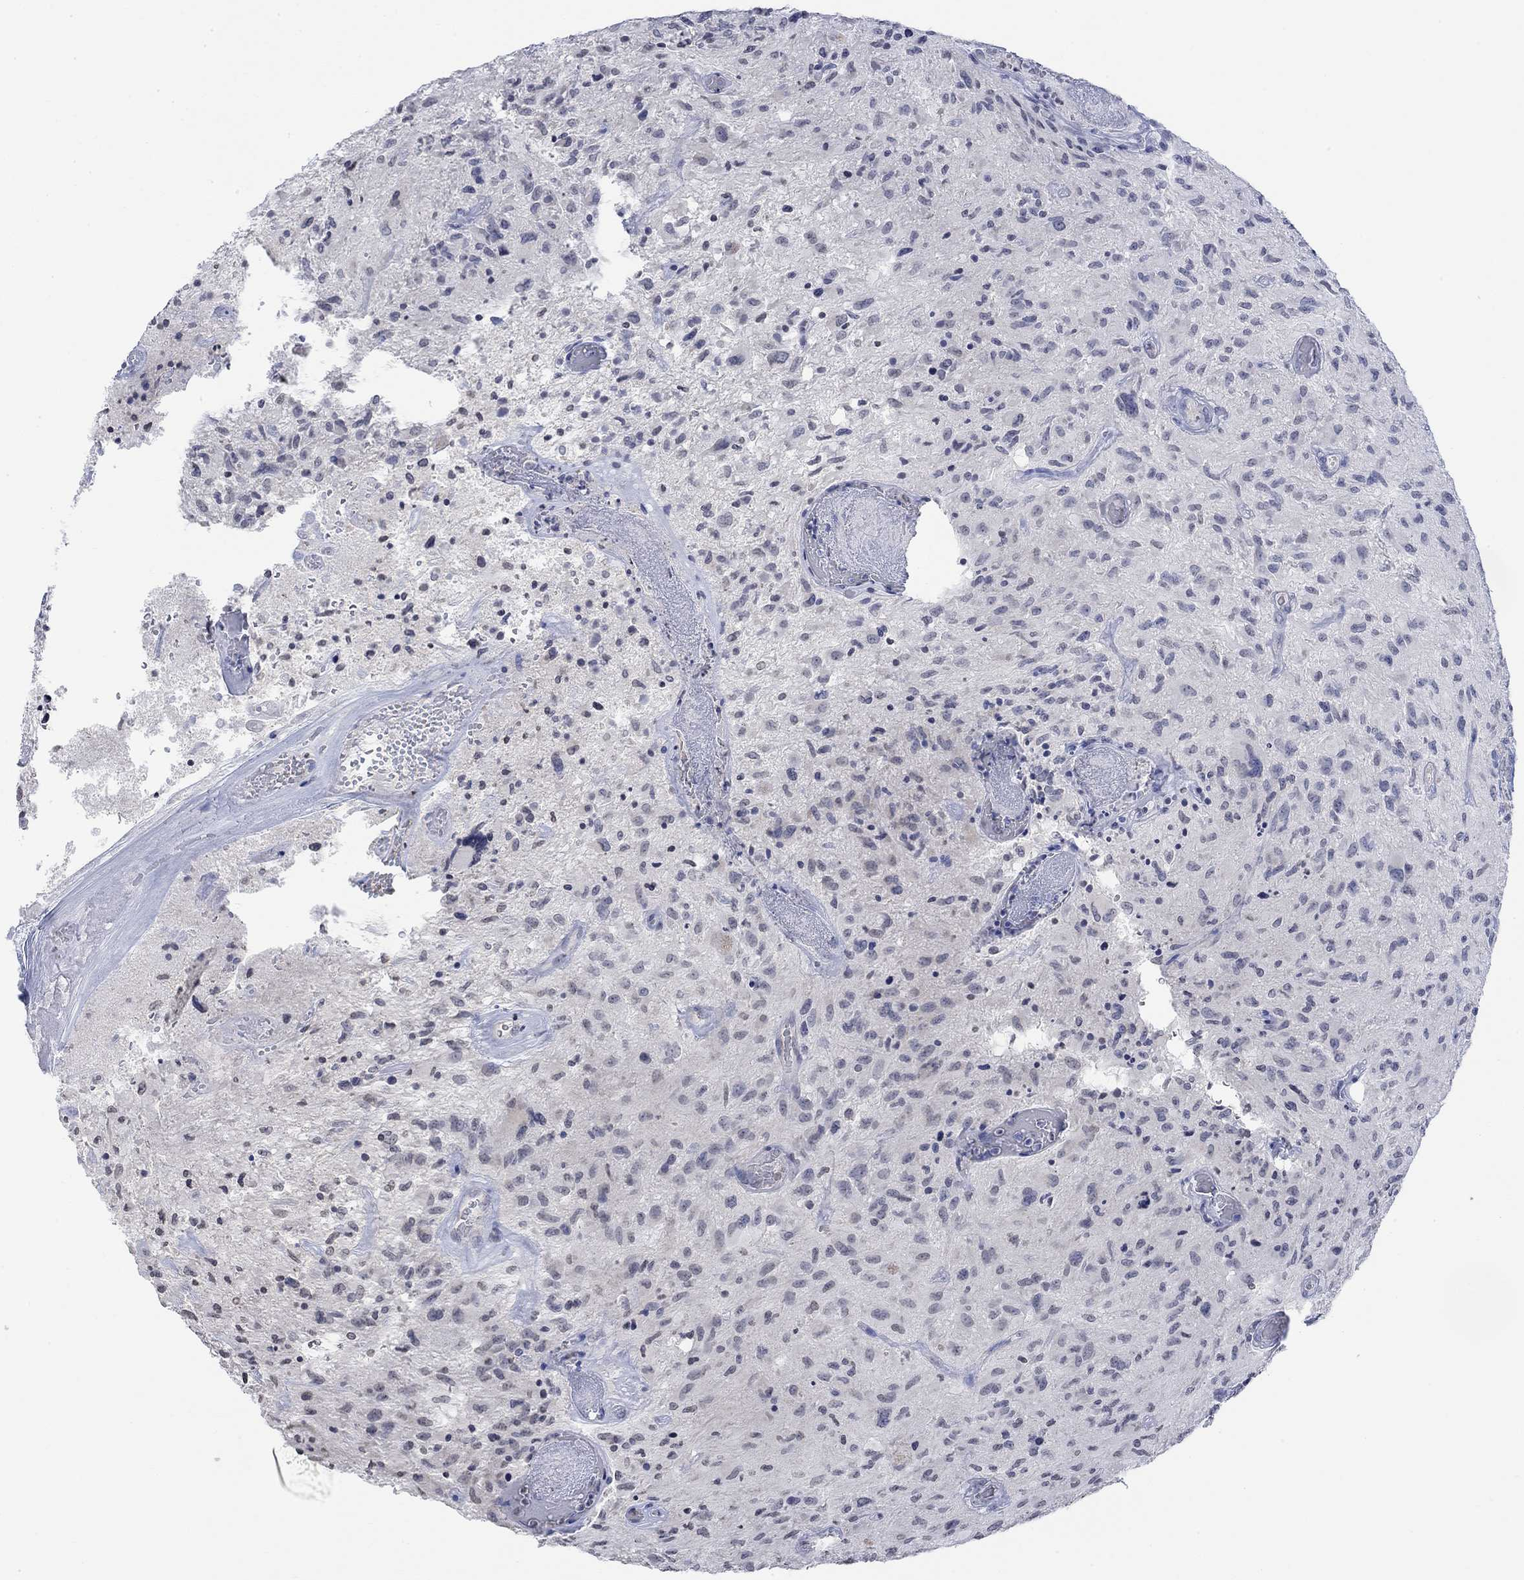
{"staining": {"intensity": "negative", "quantity": "none", "location": "none"}, "tissue": "glioma", "cell_type": "Tumor cells", "image_type": "cancer", "snomed": [{"axis": "morphology", "description": "Glioma, malignant, NOS"}, {"axis": "morphology", "description": "Glioma, malignant, High grade"}, {"axis": "topography", "description": "Brain"}], "caption": "High power microscopy photomicrograph of an immunohistochemistry micrograph of glioma, revealing no significant positivity in tumor cells.", "gene": "TMEM255A", "patient": {"sex": "female", "age": 71}}